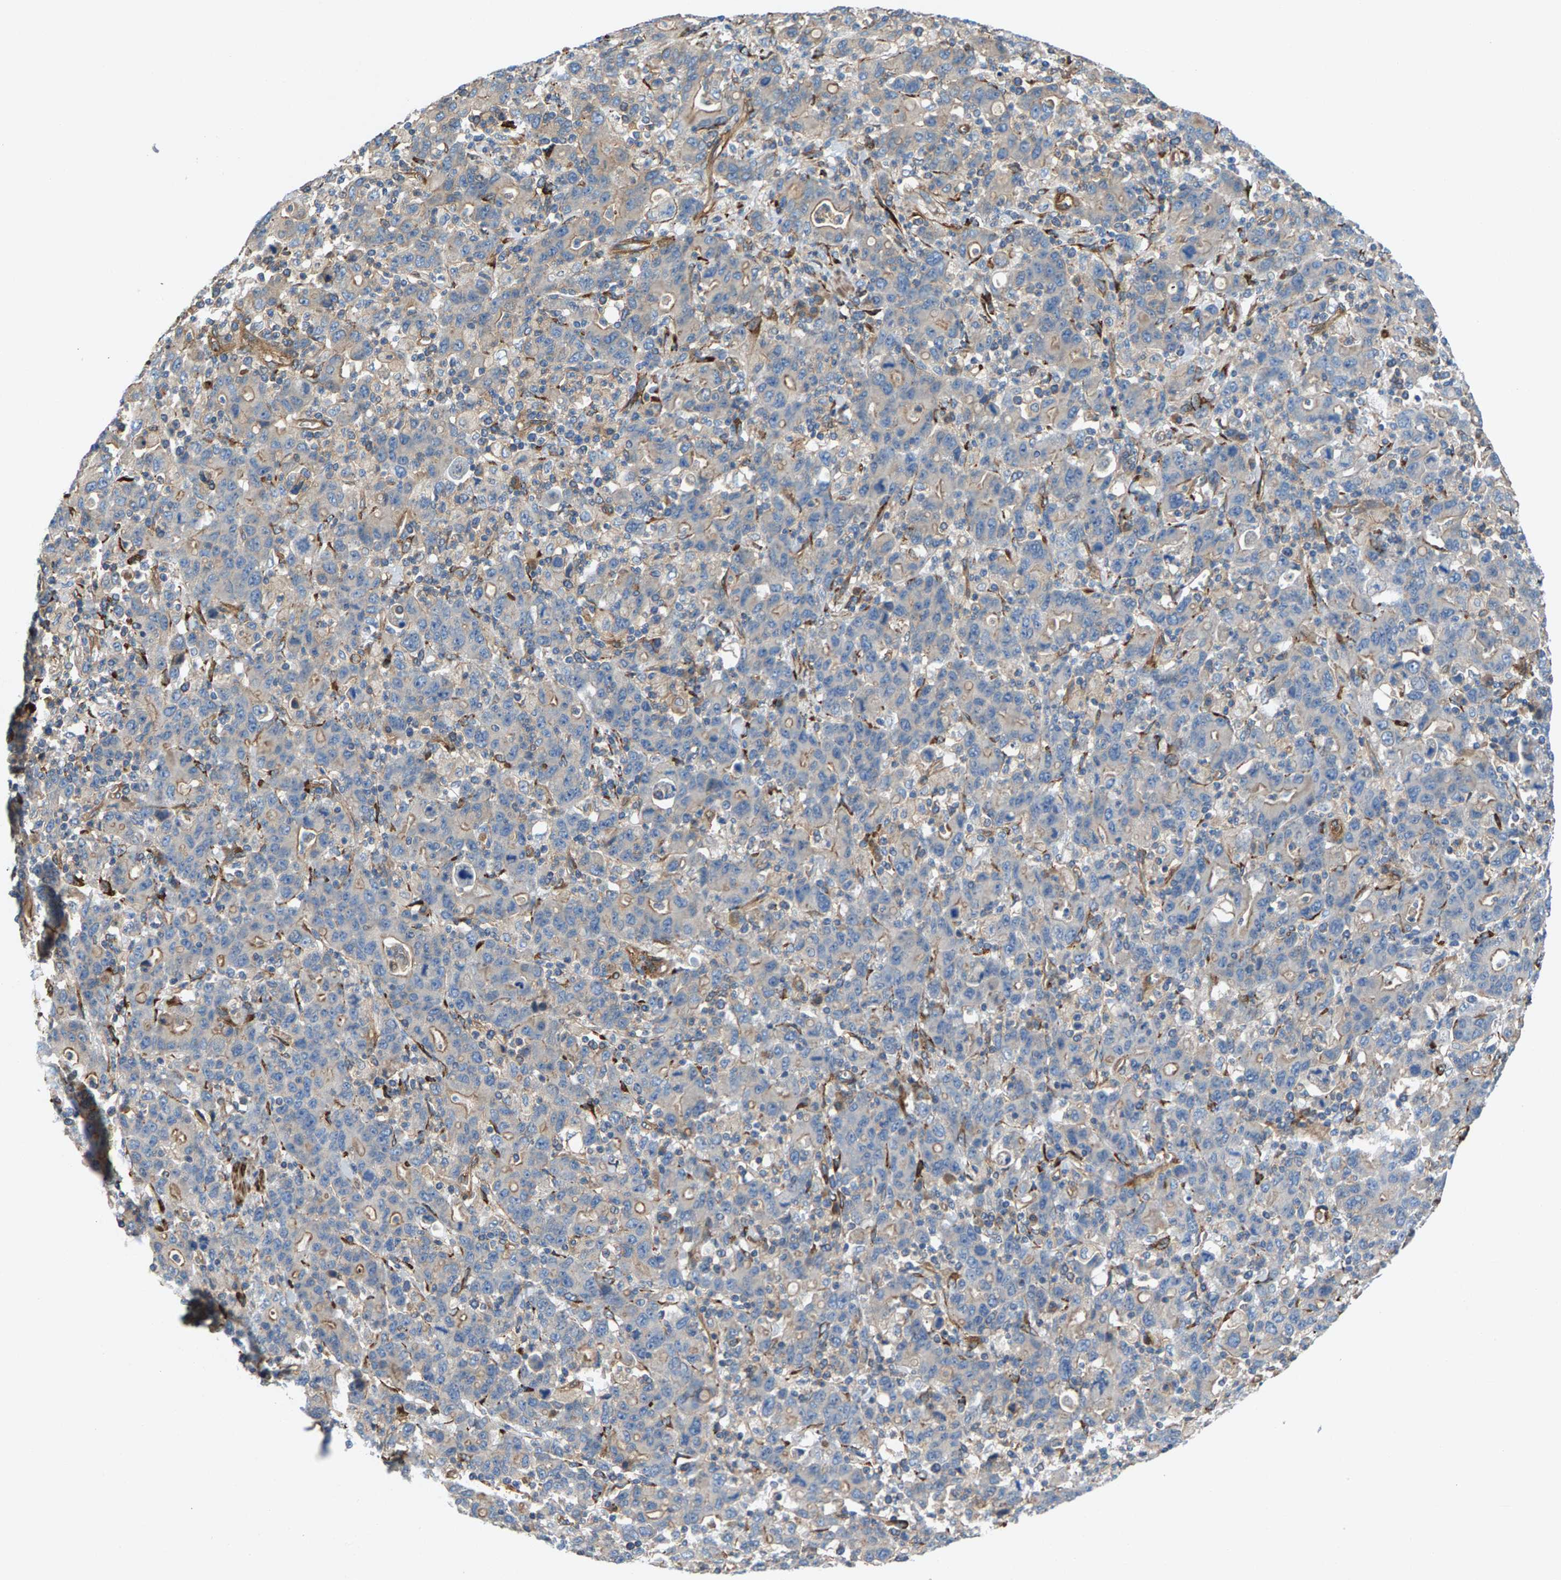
{"staining": {"intensity": "negative", "quantity": "none", "location": "none"}, "tissue": "stomach cancer", "cell_type": "Tumor cells", "image_type": "cancer", "snomed": [{"axis": "morphology", "description": "Adenocarcinoma, NOS"}, {"axis": "topography", "description": "Stomach, upper"}], "caption": "An image of human stomach adenocarcinoma is negative for staining in tumor cells.", "gene": "PDCL", "patient": {"sex": "male", "age": 69}}